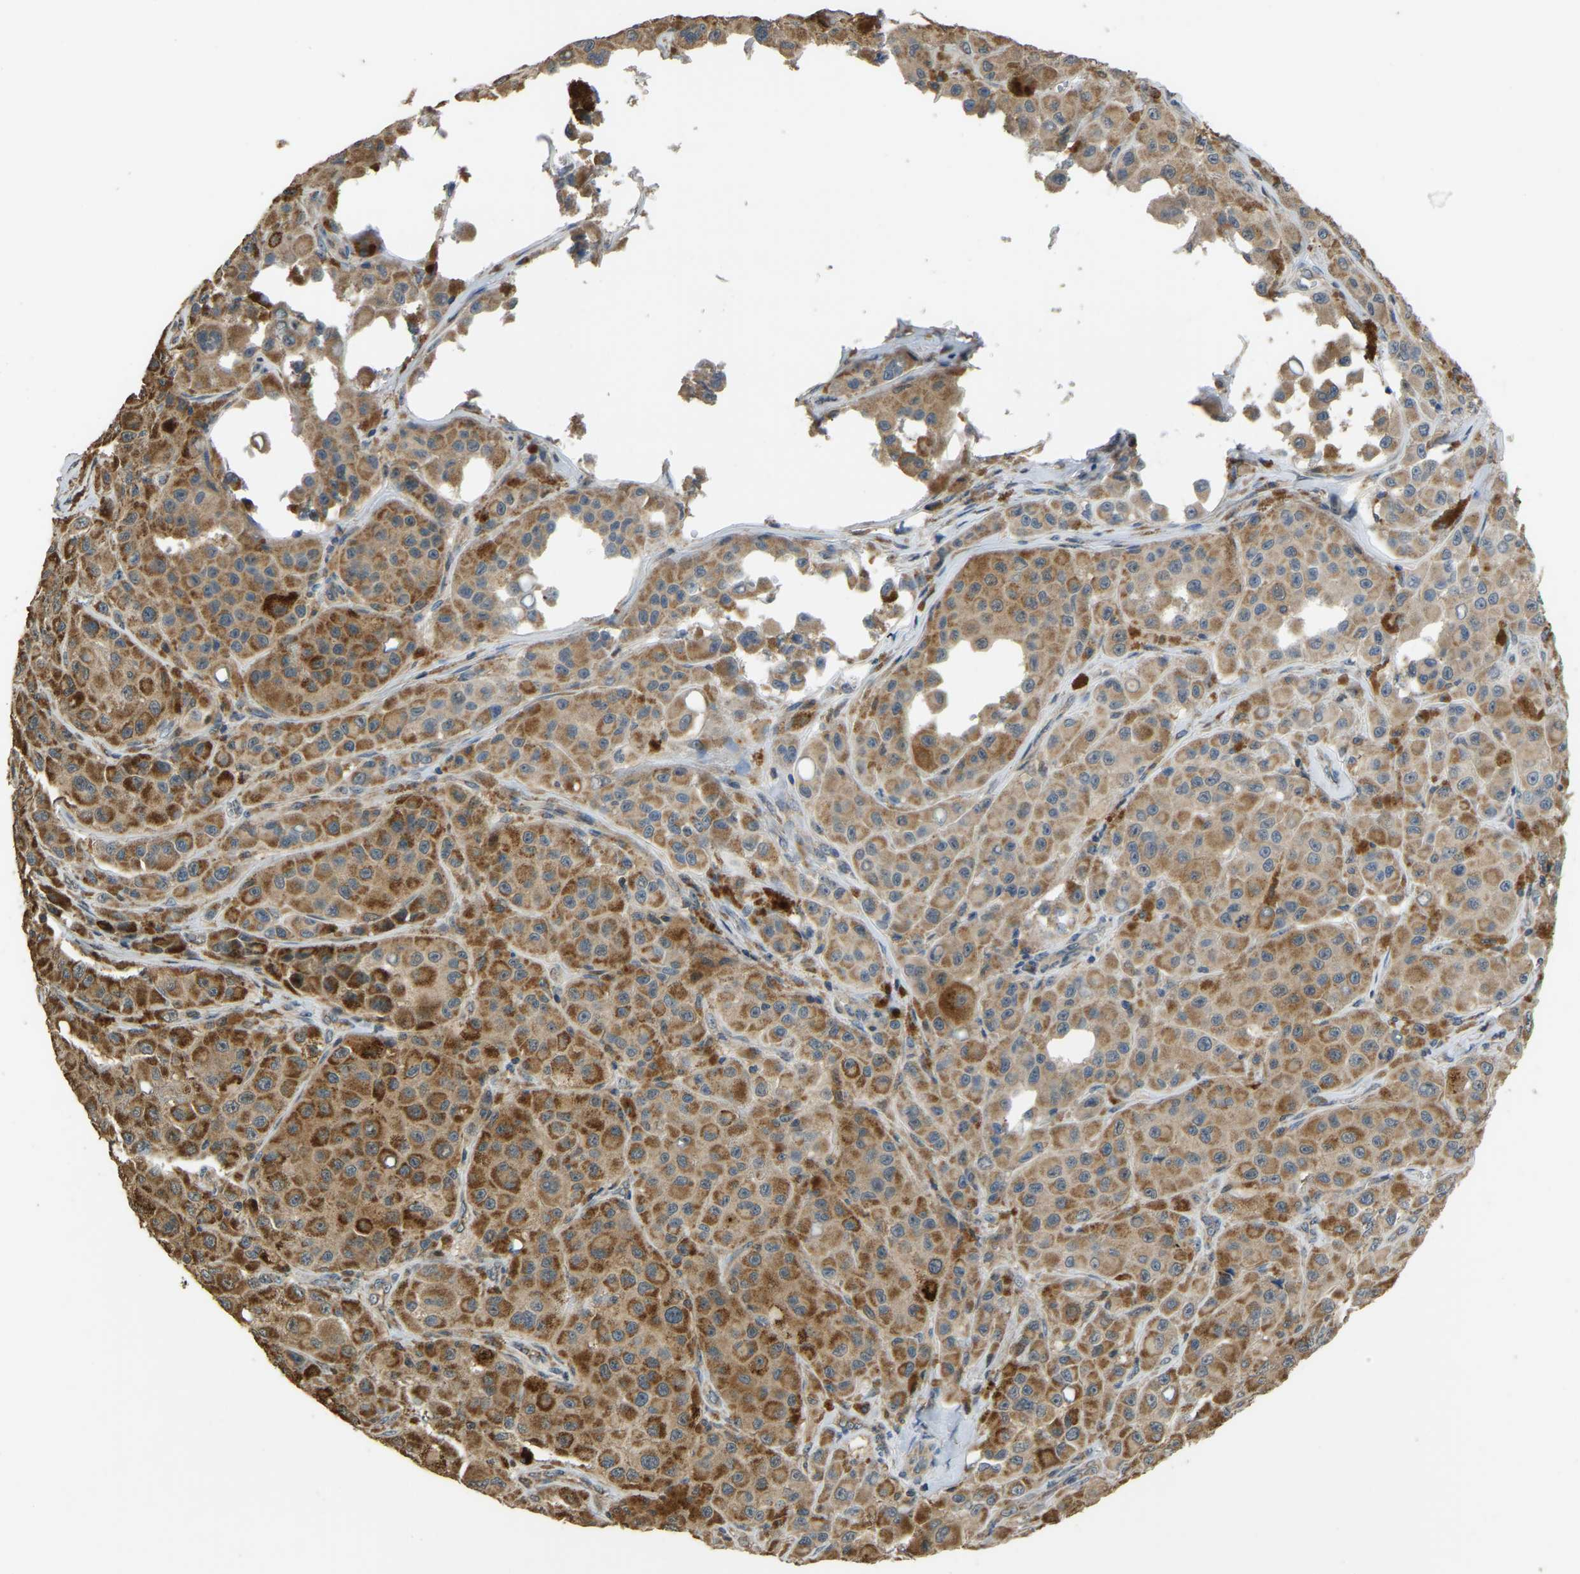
{"staining": {"intensity": "moderate", "quantity": ">75%", "location": "cytoplasmic/membranous"}, "tissue": "melanoma", "cell_type": "Tumor cells", "image_type": "cancer", "snomed": [{"axis": "morphology", "description": "Malignant melanoma, NOS"}, {"axis": "topography", "description": "Skin"}], "caption": "This is an image of immunohistochemistry (IHC) staining of melanoma, which shows moderate positivity in the cytoplasmic/membranous of tumor cells.", "gene": "TUFM", "patient": {"sex": "male", "age": 84}}